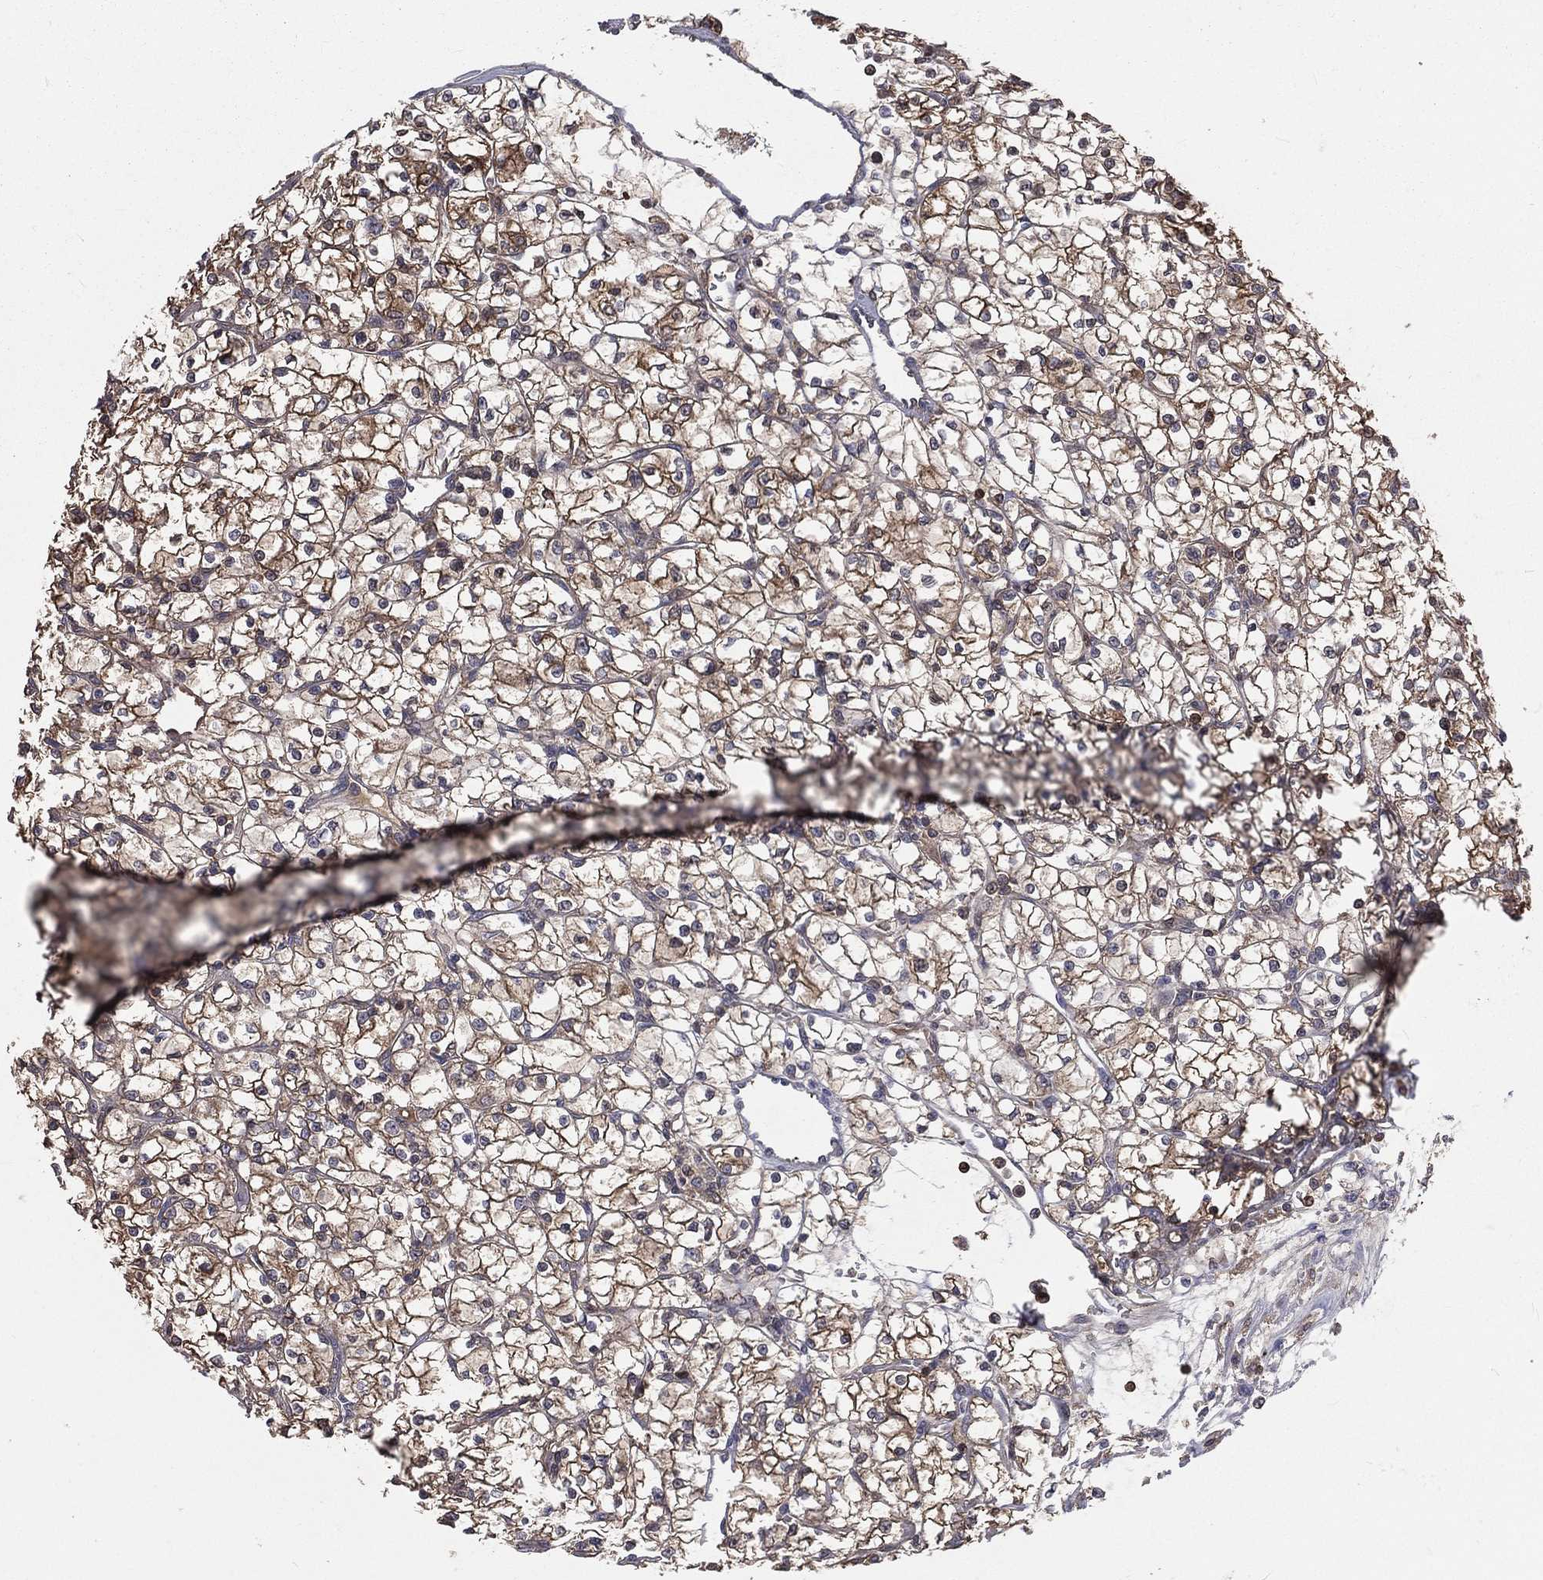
{"staining": {"intensity": "moderate", "quantity": "25%-75%", "location": "cytoplasmic/membranous"}, "tissue": "renal cancer", "cell_type": "Tumor cells", "image_type": "cancer", "snomed": [{"axis": "morphology", "description": "Adenocarcinoma, NOS"}, {"axis": "topography", "description": "Kidney"}], "caption": "This micrograph reveals IHC staining of renal cancer (adenocarcinoma), with medium moderate cytoplasmic/membranous positivity in approximately 25%-75% of tumor cells.", "gene": "TBC1D2", "patient": {"sex": "female", "age": 64}}